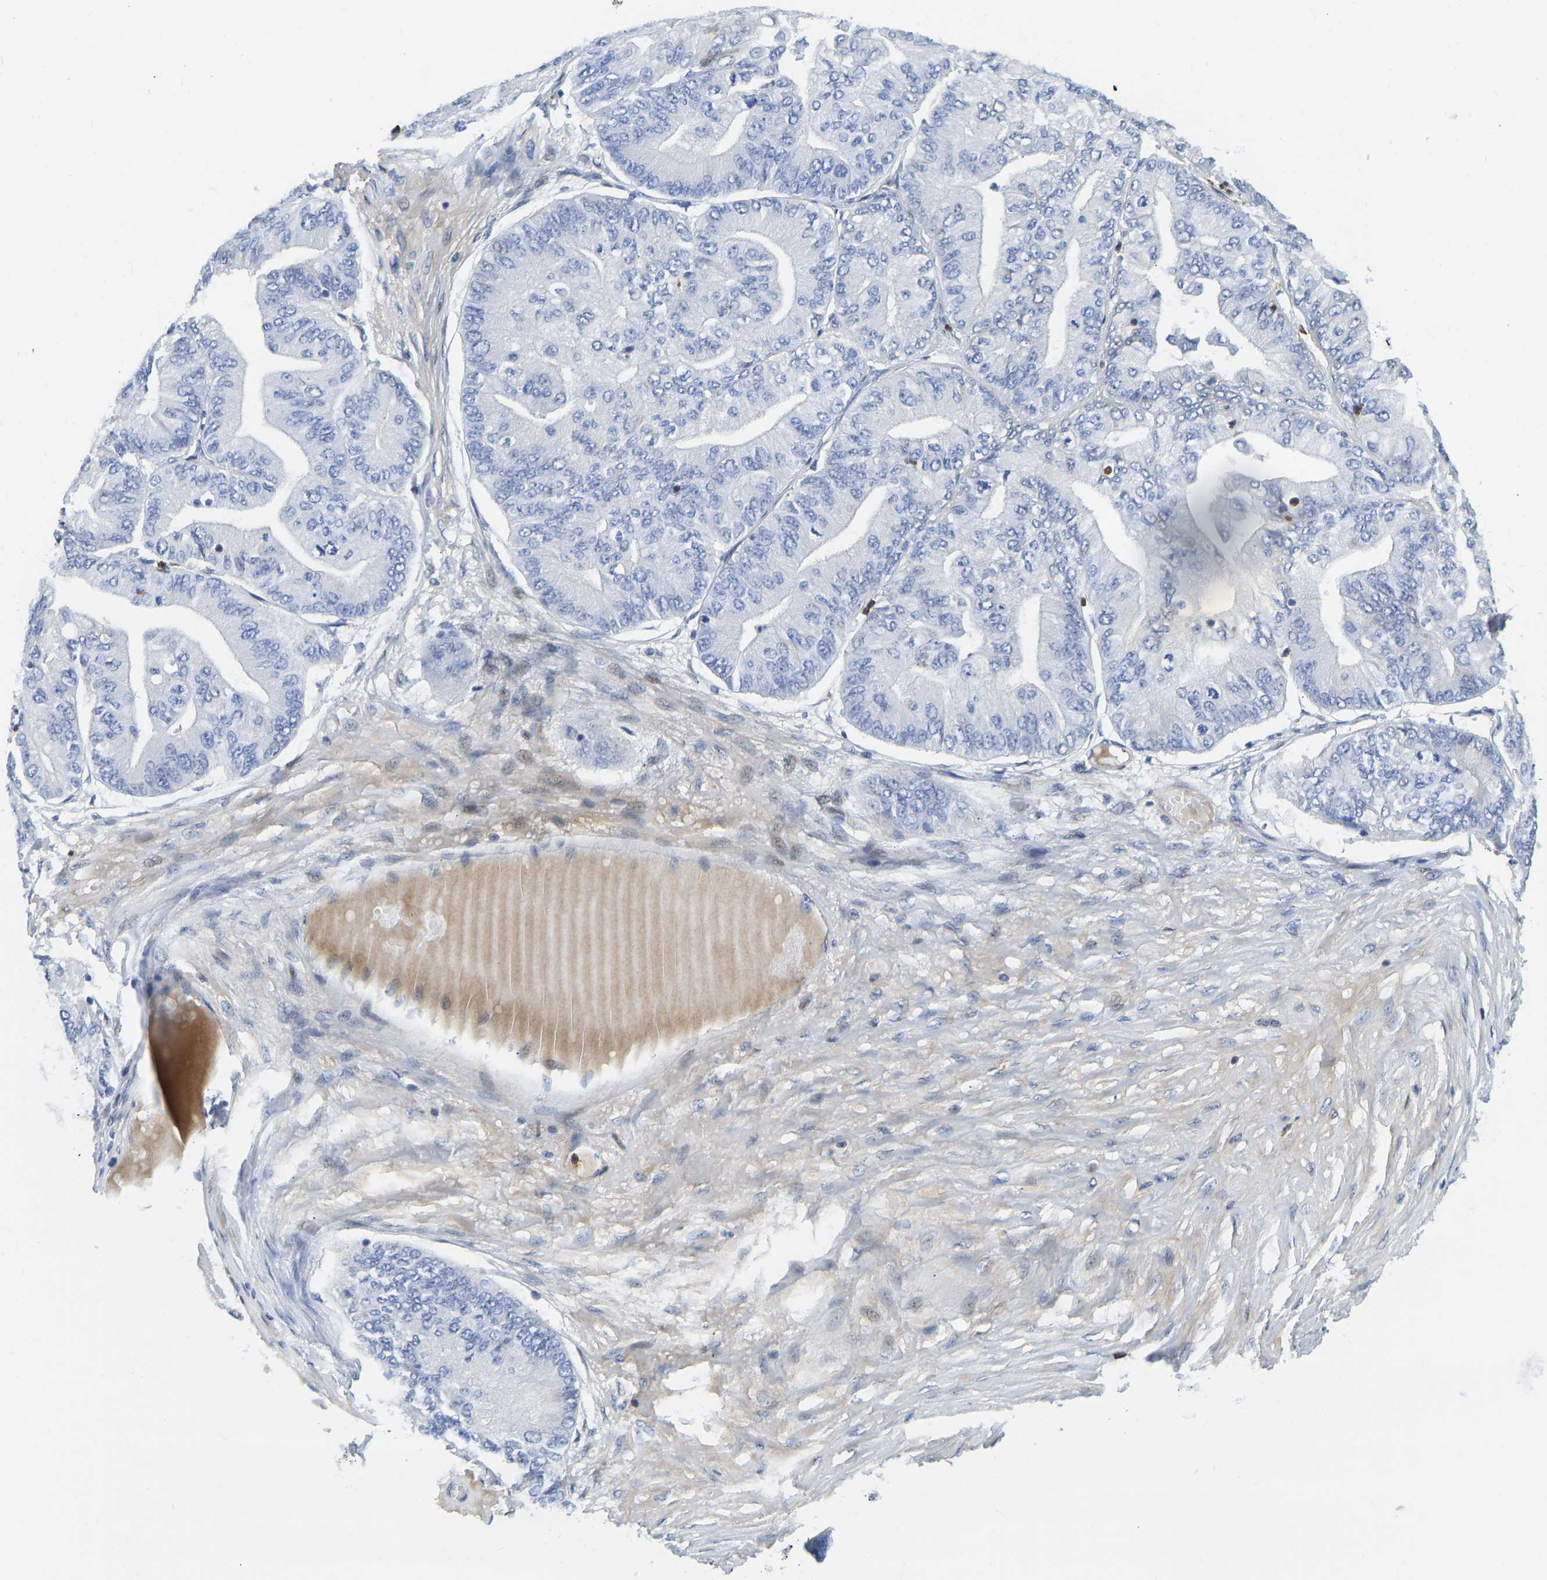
{"staining": {"intensity": "negative", "quantity": "none", "location": "none"}, "tissue": "ovarian cancer", "cell_type": "Tumor cells", "image_type": "cancer", "snomed": [{"axis": "morphology", "description": "Cystadenocarcinoma, mucinous, NOS"}, {"axis": "topography", "description": "Ovary"}], "caption": "The micrograph exhibits no significant expression in tumor cells of ovarian cancer.", "gene": "HDAC5", "patient": {"sex": "female", "age": 61}}